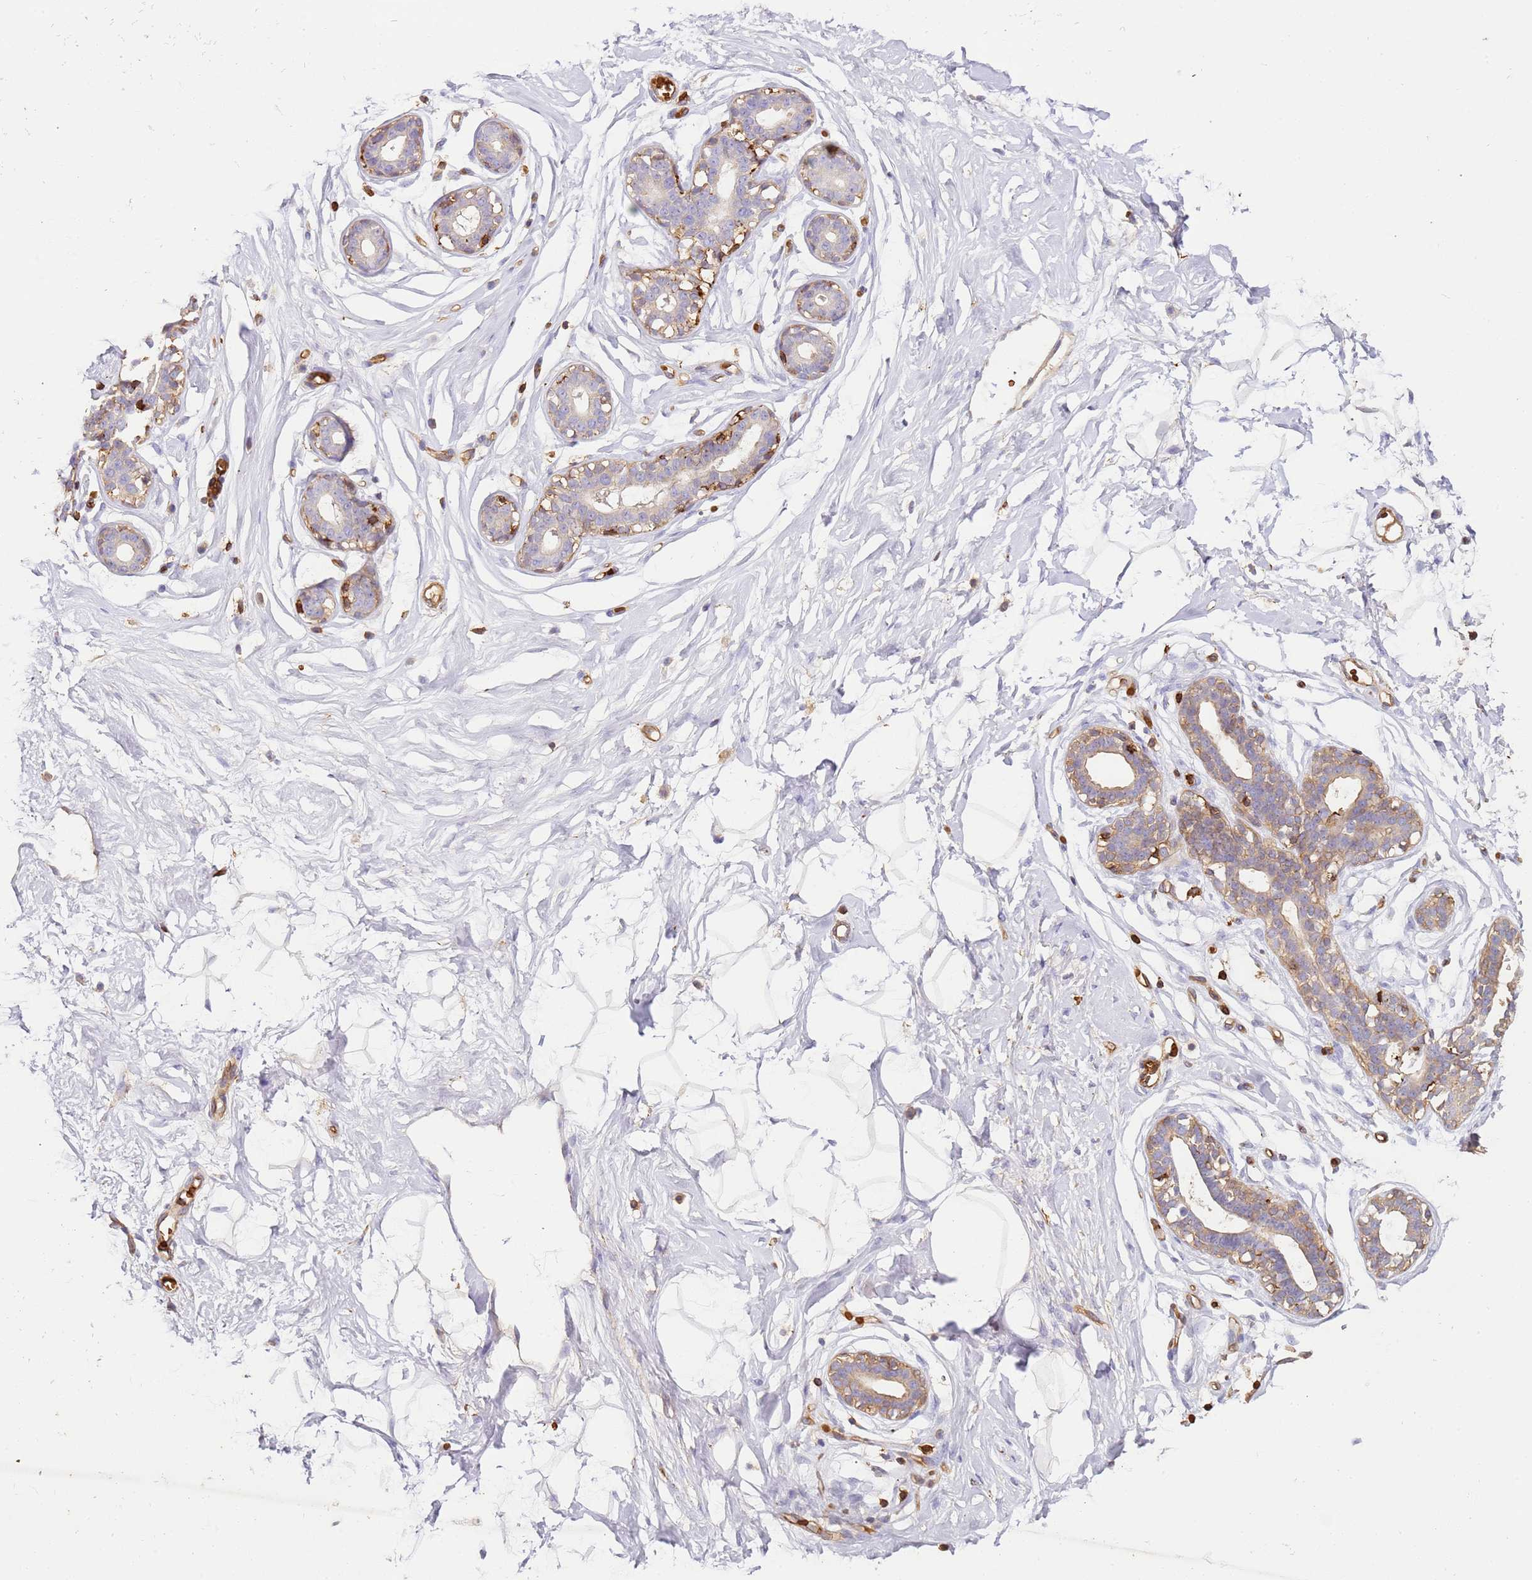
{"staining": {"intensity": "negative", "quantity": "none", "location": "none"}, "tissue": "breast", "cell_type": "Adipocytes", "image_type": "normal", "snomed": [{"axis": "morphology", "description": "Normal tissue, NOS"}, {"axis": "morphology", "description": "Adenoma, NOS"}, {"axis": "topography", "description": "Breast"}], "caption": "This is a micrograph of immunohistochemistry (IHC) staining of benign breast, which shows no expression in adipocytes.", "gene": "OR6P1", "patient": {"sex": "female", "age": 23}}